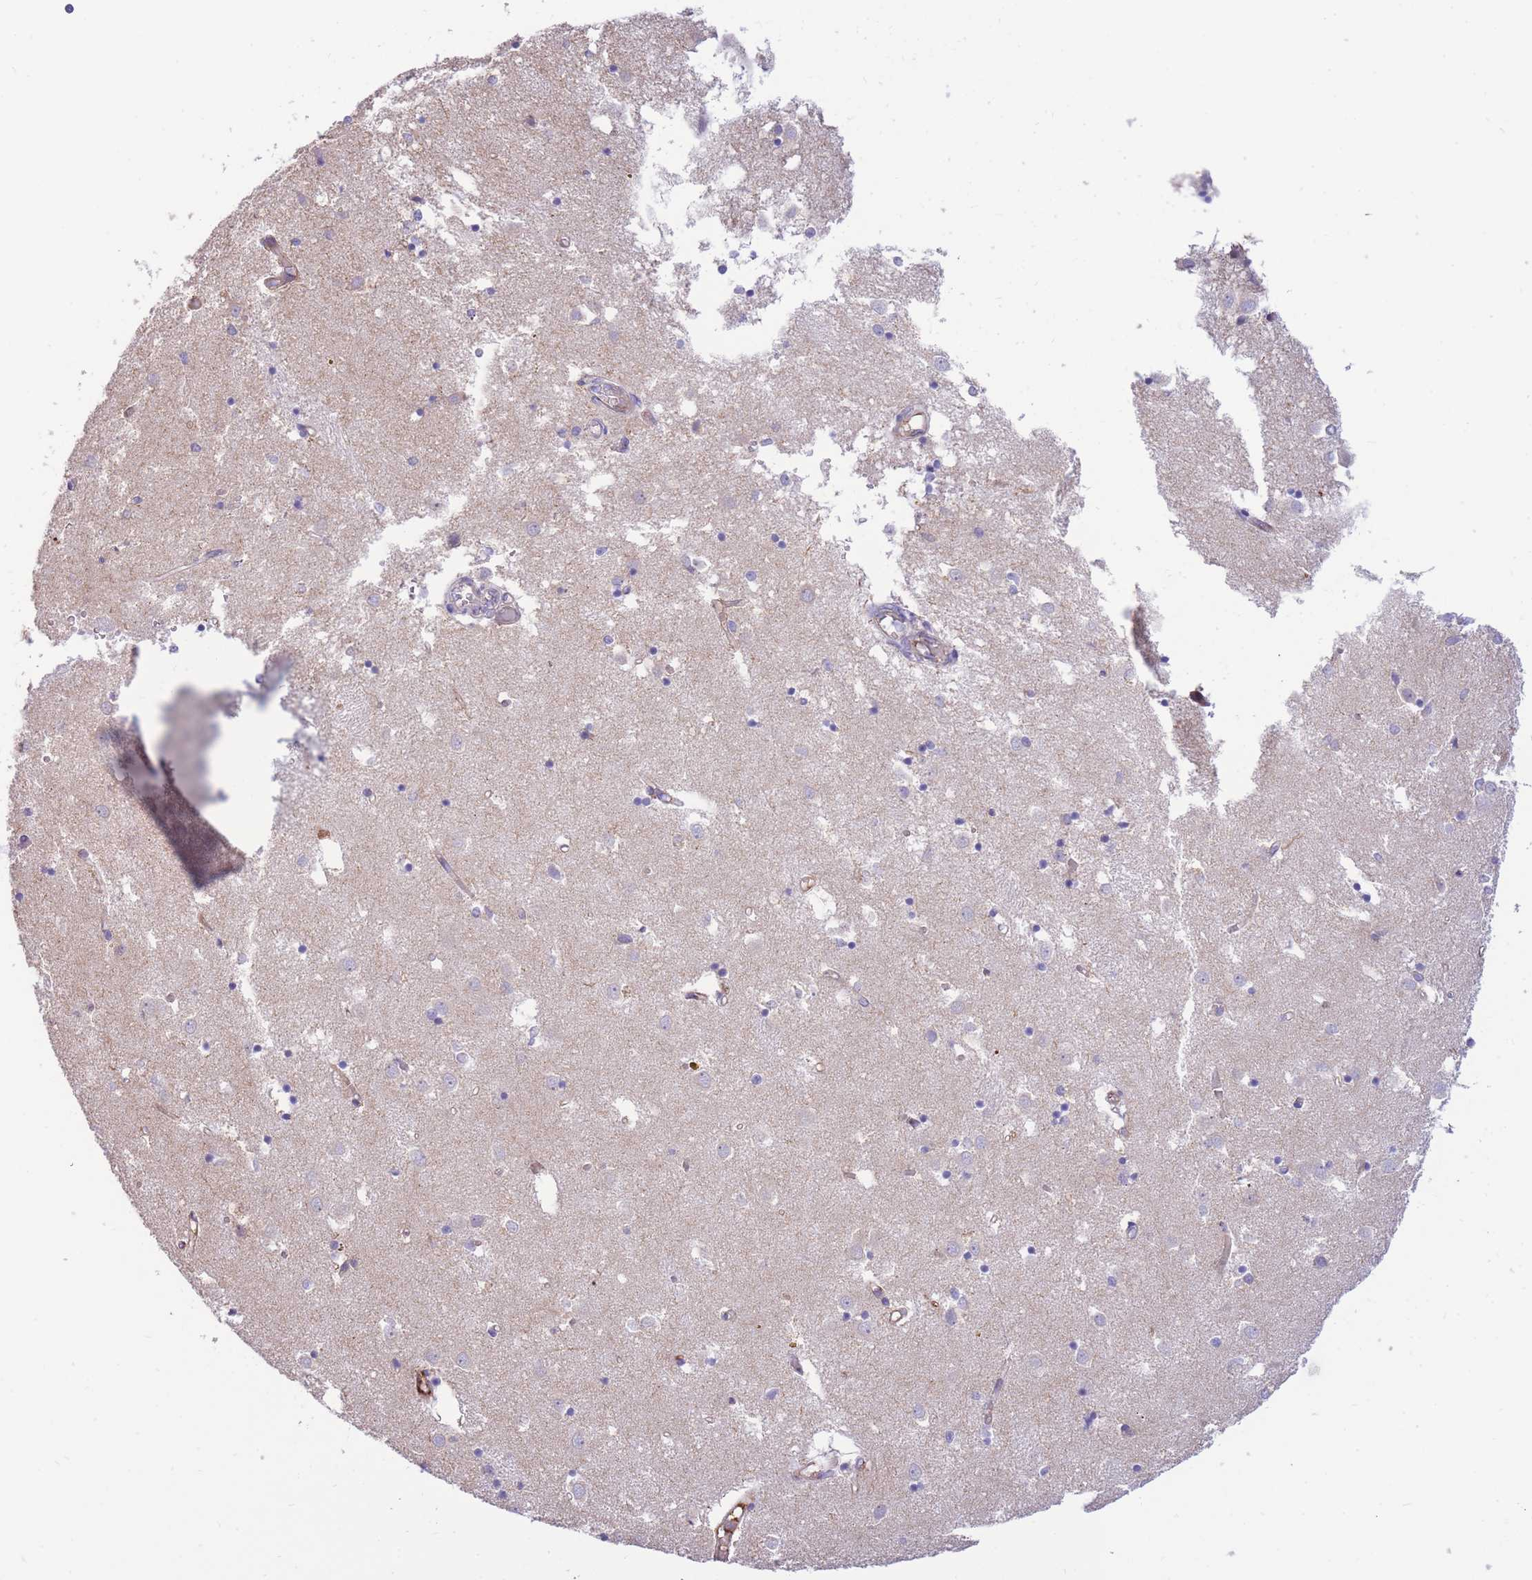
{"staining": {"intensity": "negative", "quantity": "none", "location": "none"}, "tissue": "caudate", "cell_type": "Glial cells", "image_type": "normal", "snomed": [{"axis": "morphology", "description": "Normal tissue, NOS"}, {"axis": "topography", "description": "Lateral ventricle wall"}], "caption": "A high-resolution photomicrograph shows immunohistochemistry staining of benign caudate, which reveals no significant staining in glial cells.", "gene": "SULT1A1", "patient": {"sex": "male", "age": 70}}